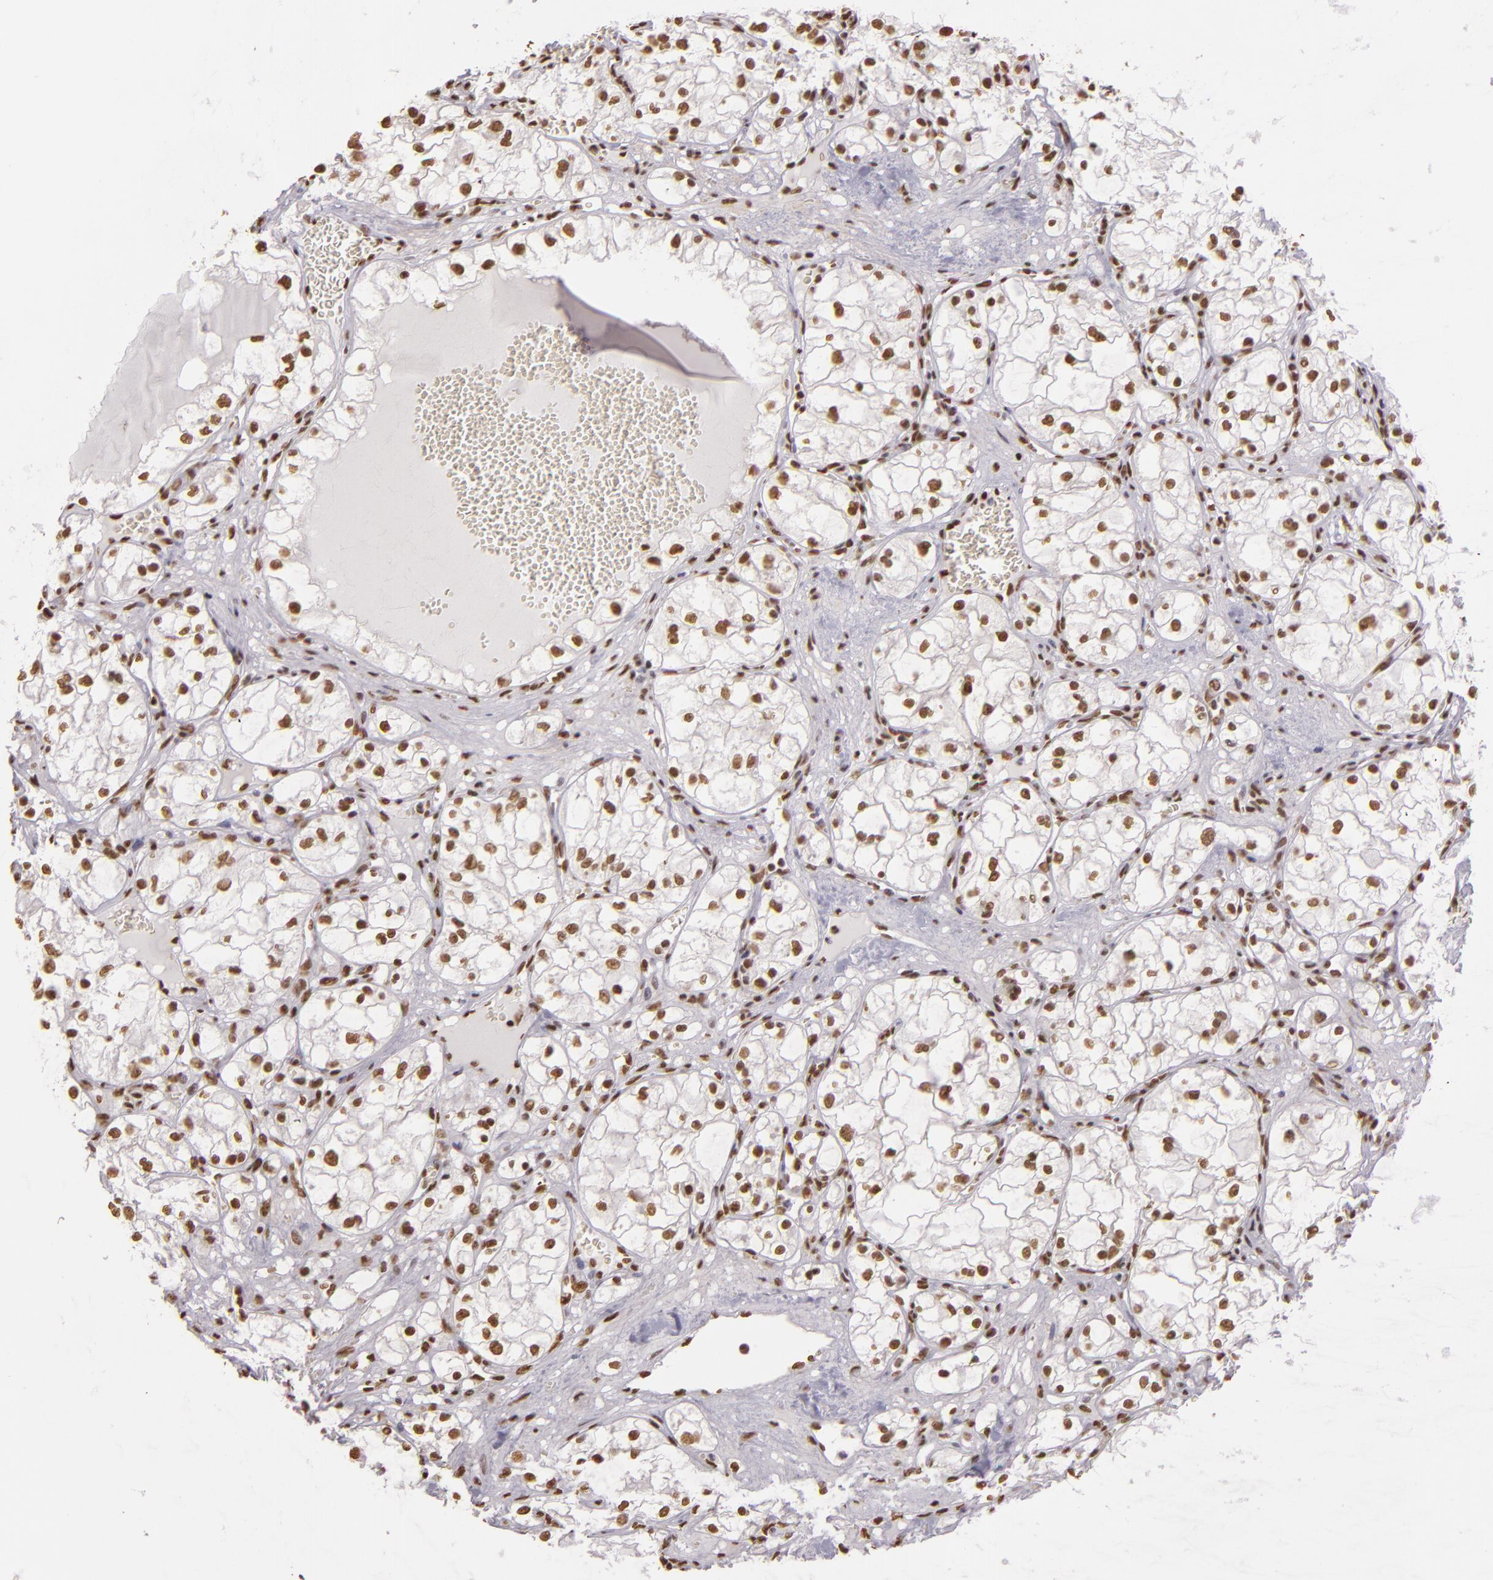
{"staining": {"intensity": "weak", "quantity": ">75%", "location": "nuclear"}, "tissue": "renal cancer", "cell_type": "Tumor cells", "image_type": "cancer", "snomed": [{"axis": "morphology", "description": "Adenocarcinoma, NOS"}, {"axis": "topography", "description": "Kidney"}], "caption": "Renal adenocarcinoma tissue exhibits weak nuclear staining in approximately >75% of tumor cells (Stains: DAB in brown, nuclei in blue, Microscopy: brightfield microscopy at high magnification).", "gene": "PAPOLA", "patient": {"sex": "male", "age": 61}}